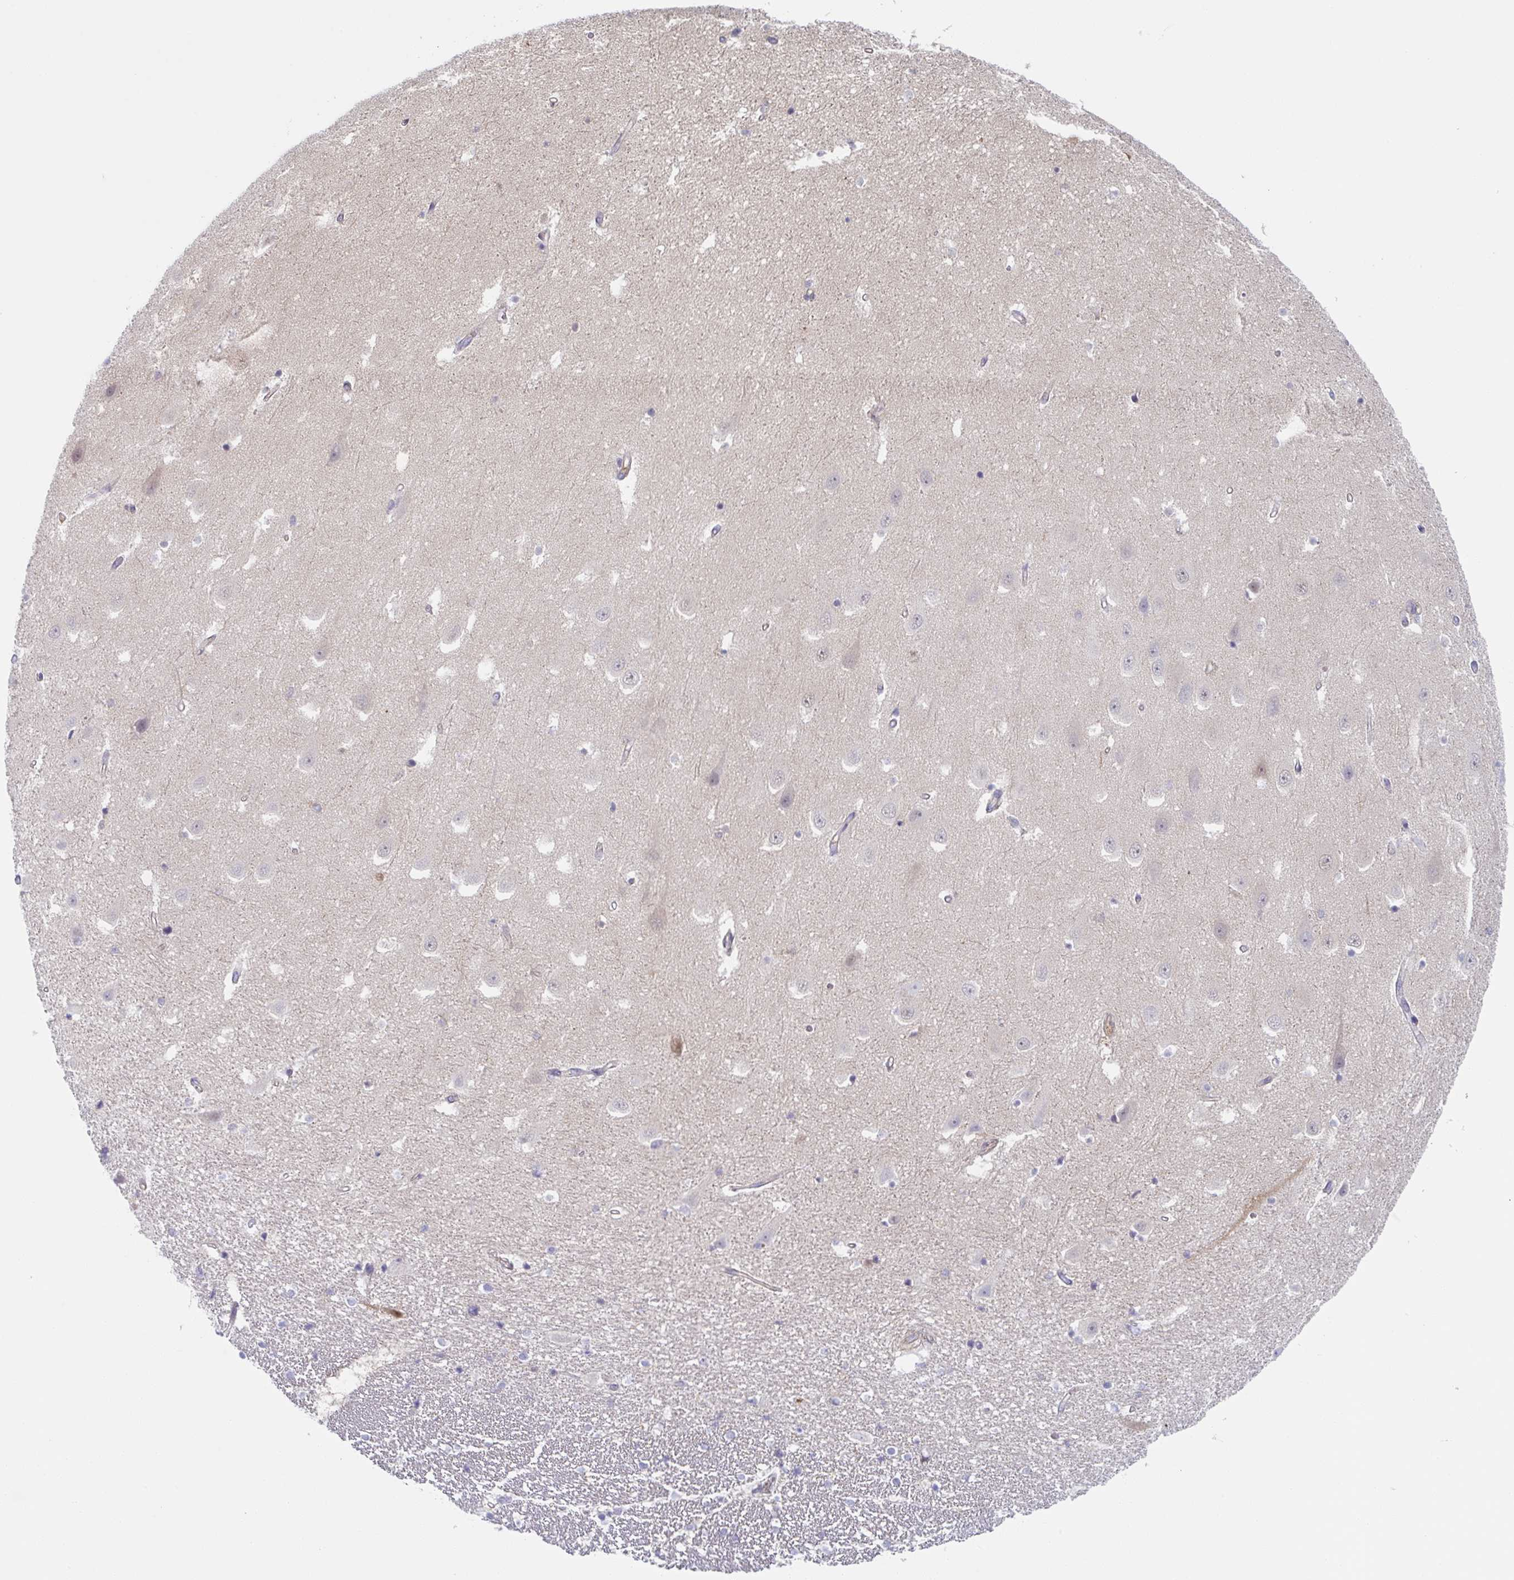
{"staining": {"intensity": "negative", "quantity": "none", "location": "none"}, "tissue": "hippocampus", "cell_type": "Glial cells", "image_type": "normal", "snomed": [{"axis": "morphology", "description": "Normal tissue, NOS"}, {"axis": "topography", "description": "Hippocampus"}], "caption": "There is no significant expression in glial cells of hippocampus. The staining was performed using DAB (3,3'-diaminobenzidine) to visualize the protein expression in brown, while the nuclei were stained in blue with hematoxylin (Magnification: 20x).", "gene": "AMPD2", "patient": {"sex": "male", "age": 63}}